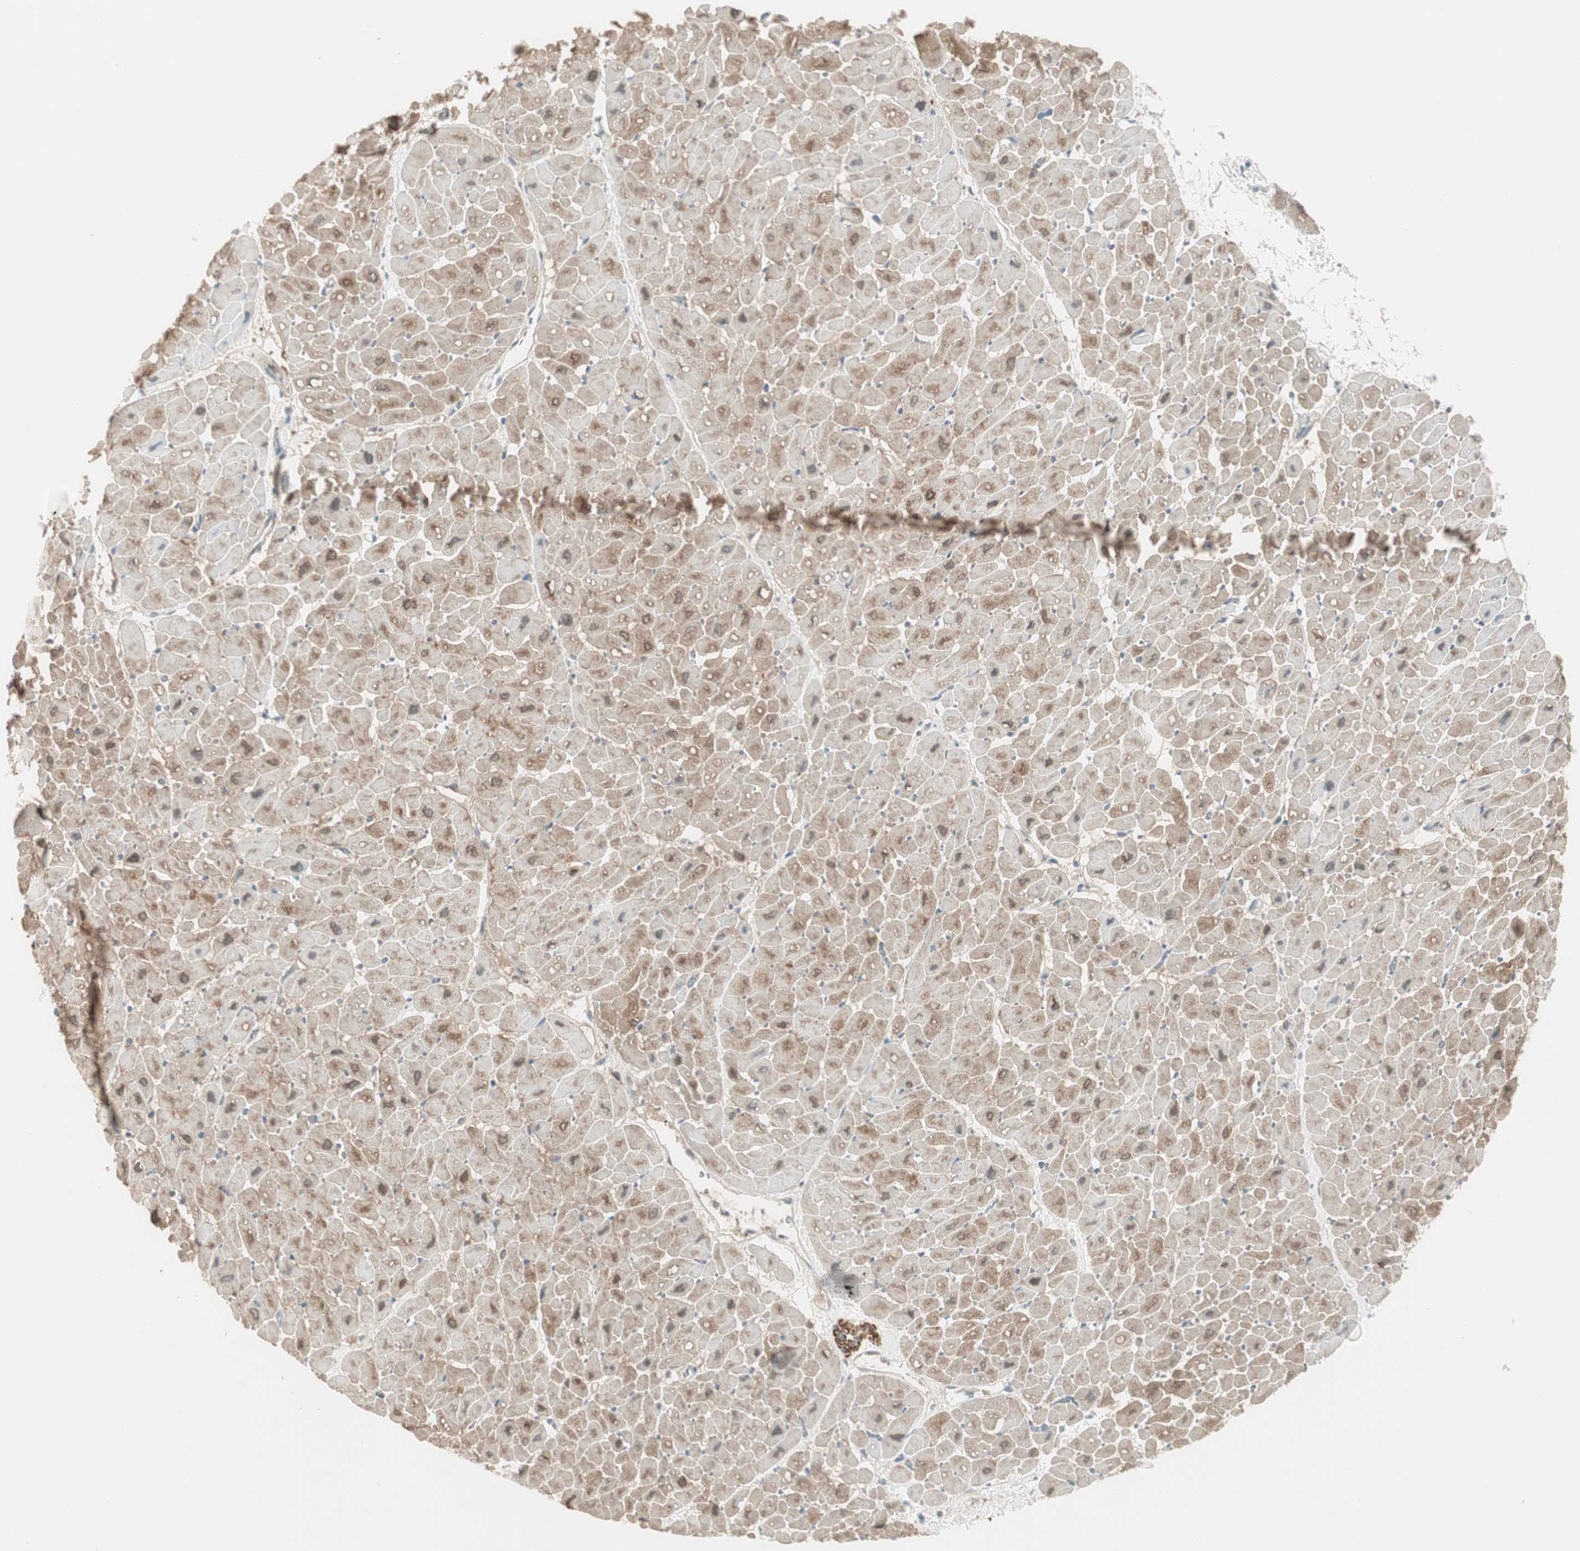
{"staining": {"intensity": "moderate", "quantity": "25%-75%", "location": "cytoplasmic/membranous"}, "tissue": "heart muscle", "cell_type": "Cardiomyocytes", "image_type": "normal", "snomed": [{"axis": "morphology", "description": "Normal tissue, NOS"}, {"axis": "topography", "description": "Heart"}], "caption": "A histopathology image showing moderate cytoplasmic/membranous expression in about 25%-75% of cardiomyocytes in unremarkable heart muscle, as visualized by brown immunohistochemical staining.", "gene": "DMPK", "patient": {"sex": "male", "age": 45}}